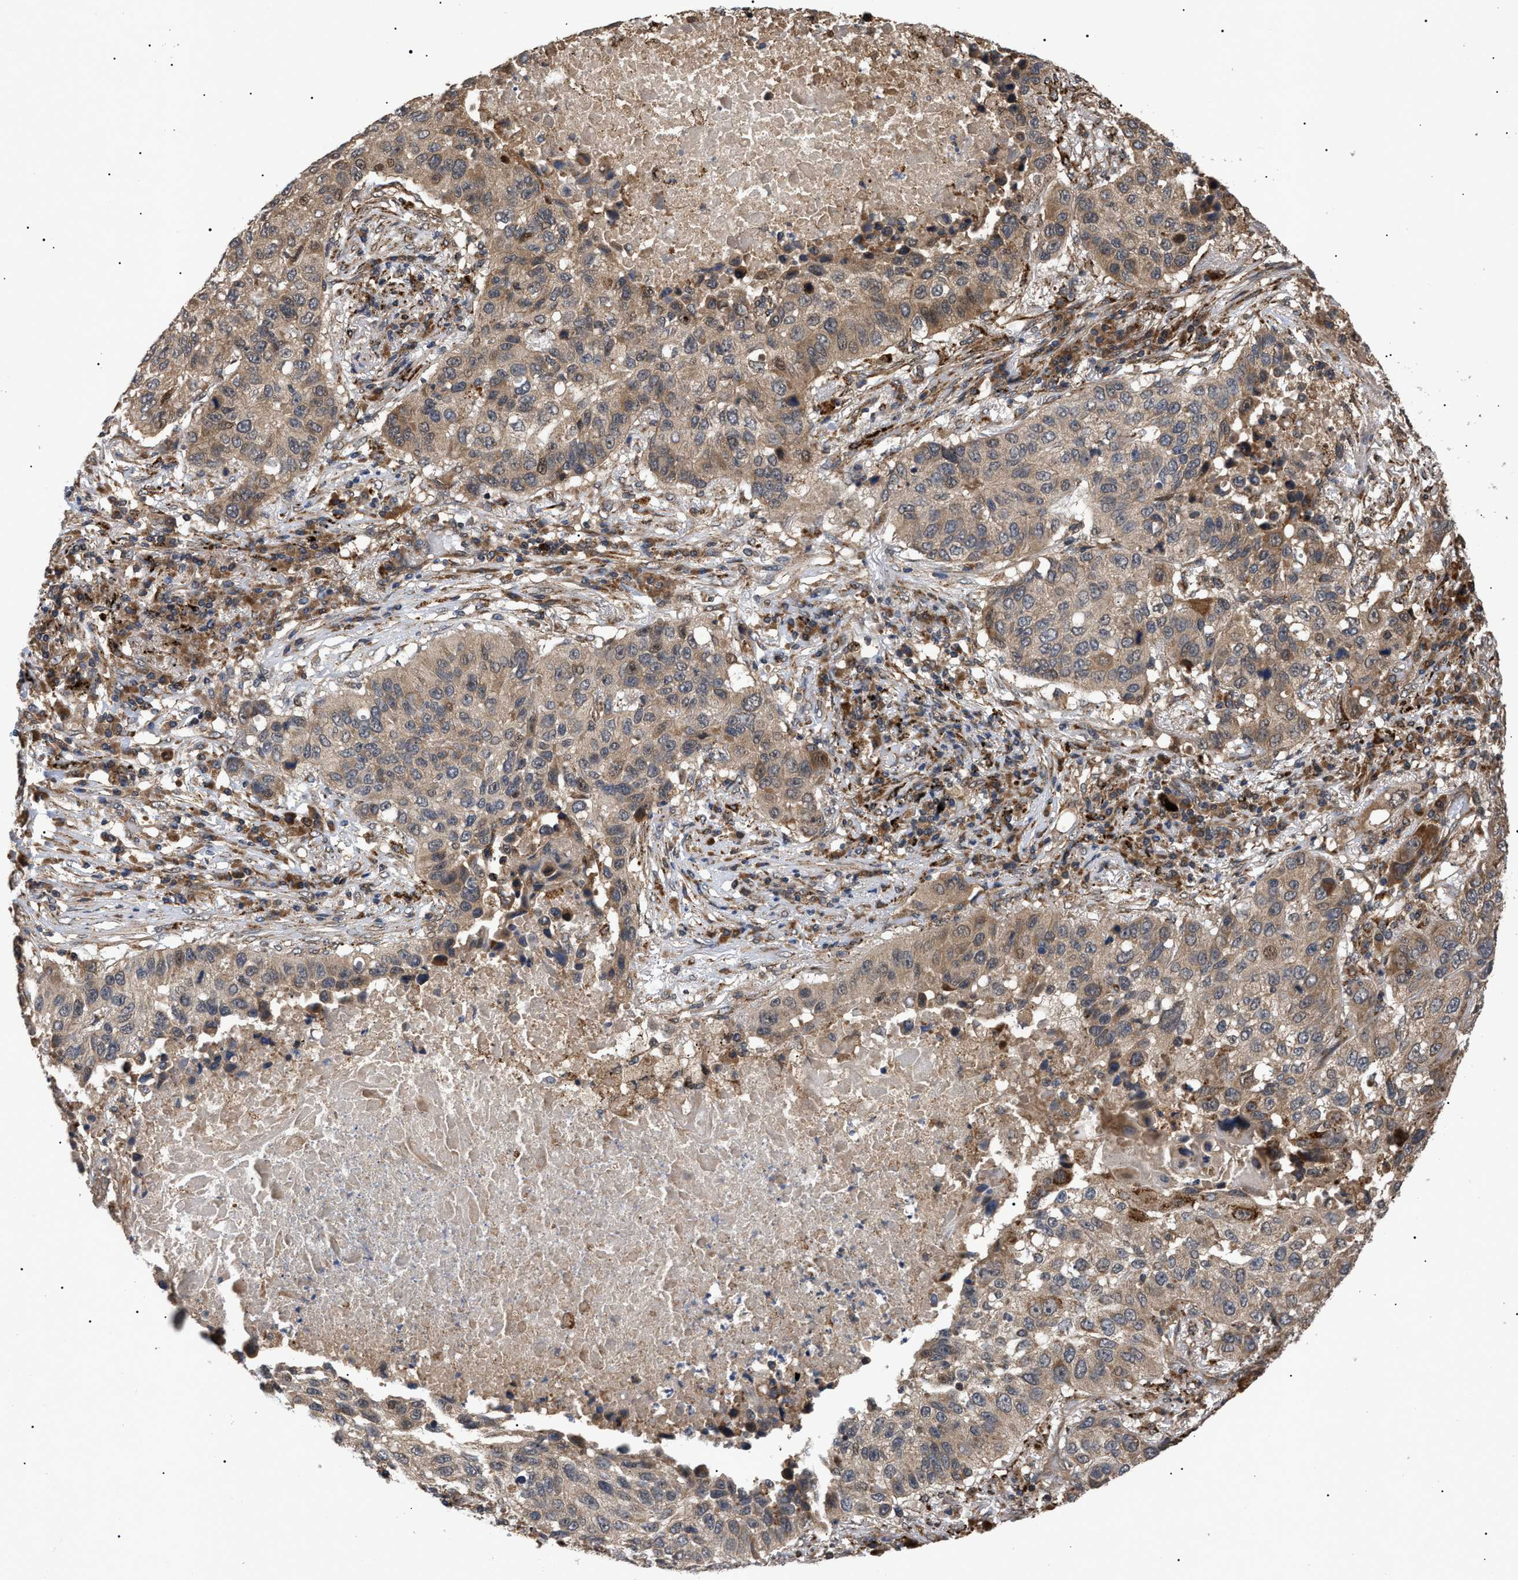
{"staining": {"intensity": "weak", "quantity": ">75%", "location": "cytoplasmic/membranous,nuclear"}, "tissue": "lung cancer", "cell_type": "Tumor cells", "image_type": "cancer", "snomed": [{"axis": "morphology", "description": "Squamous cell carcinoma, NOS"}, {"axis": "topography", "description": "Lung"}], "caption": "Lung cancer (squamous cell carcinoma) was stained to show a protein in brown. There is low levels of weak cytoplasmic/membranous and nuclear expression in approximately >75% of tumor cells.", "gene": "ASTL", "patient": {"sex": "male", "age": 57}}